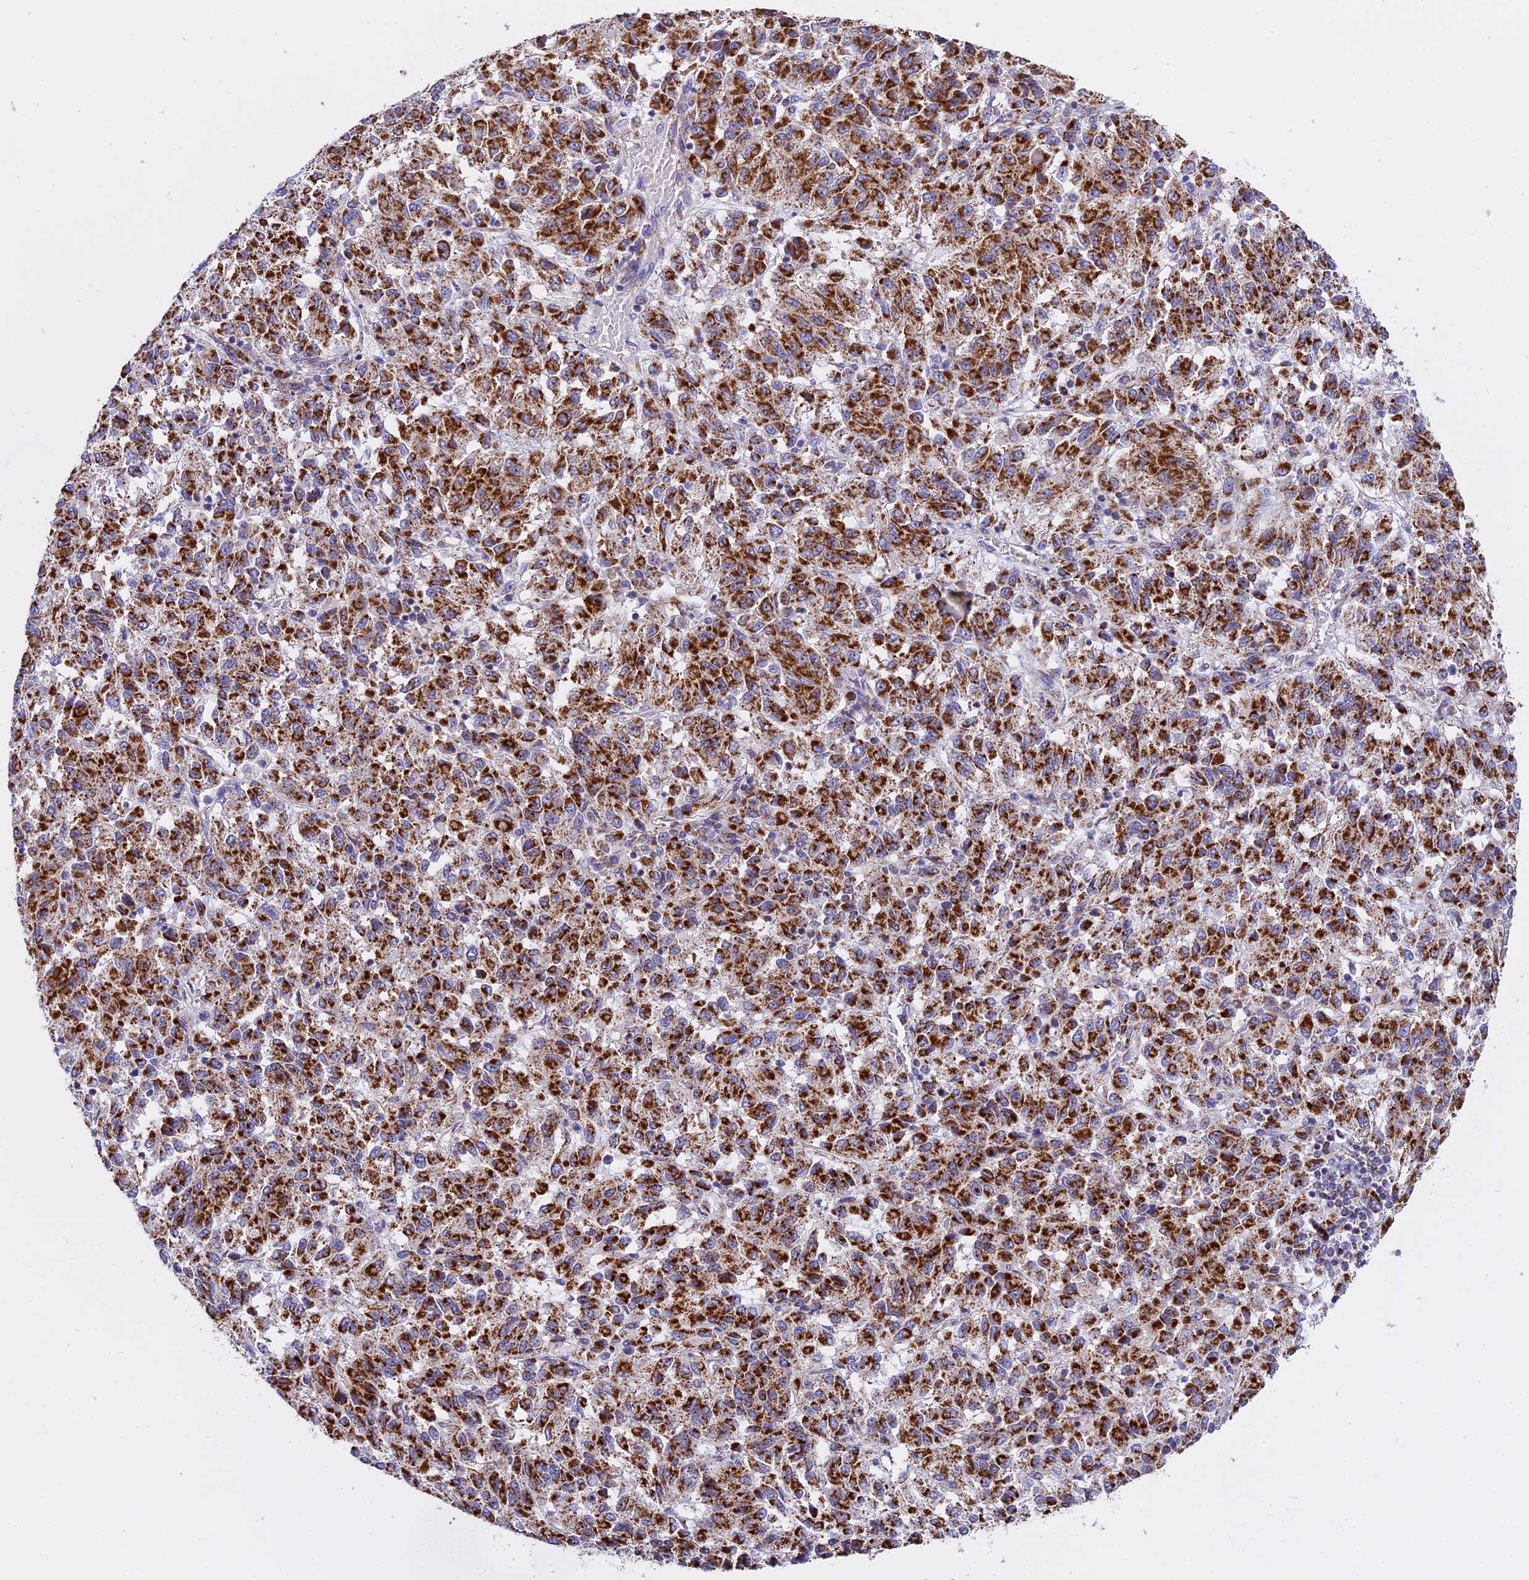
{"staining": {"intensity": "strong", "quantity": ">75%", "location": "cytoplasmic/membranous"}, "tissue": "melanoma", "cell_type": "Tumor cells", "image_type": "cancer", "snomed": [{"axis": "morphology", "description": "Malignant melanoma, Metastatic site"}, {"axis": "topography", "description": "Lung"}], "caption": "Melanoma stained with immunohistochemistry (IHC) shows strong cytoplasmic/membranous positivity in about >75% of tumor cells.", "gene": "MRPS34", "patient": {"sex": "male", "age": 64}}